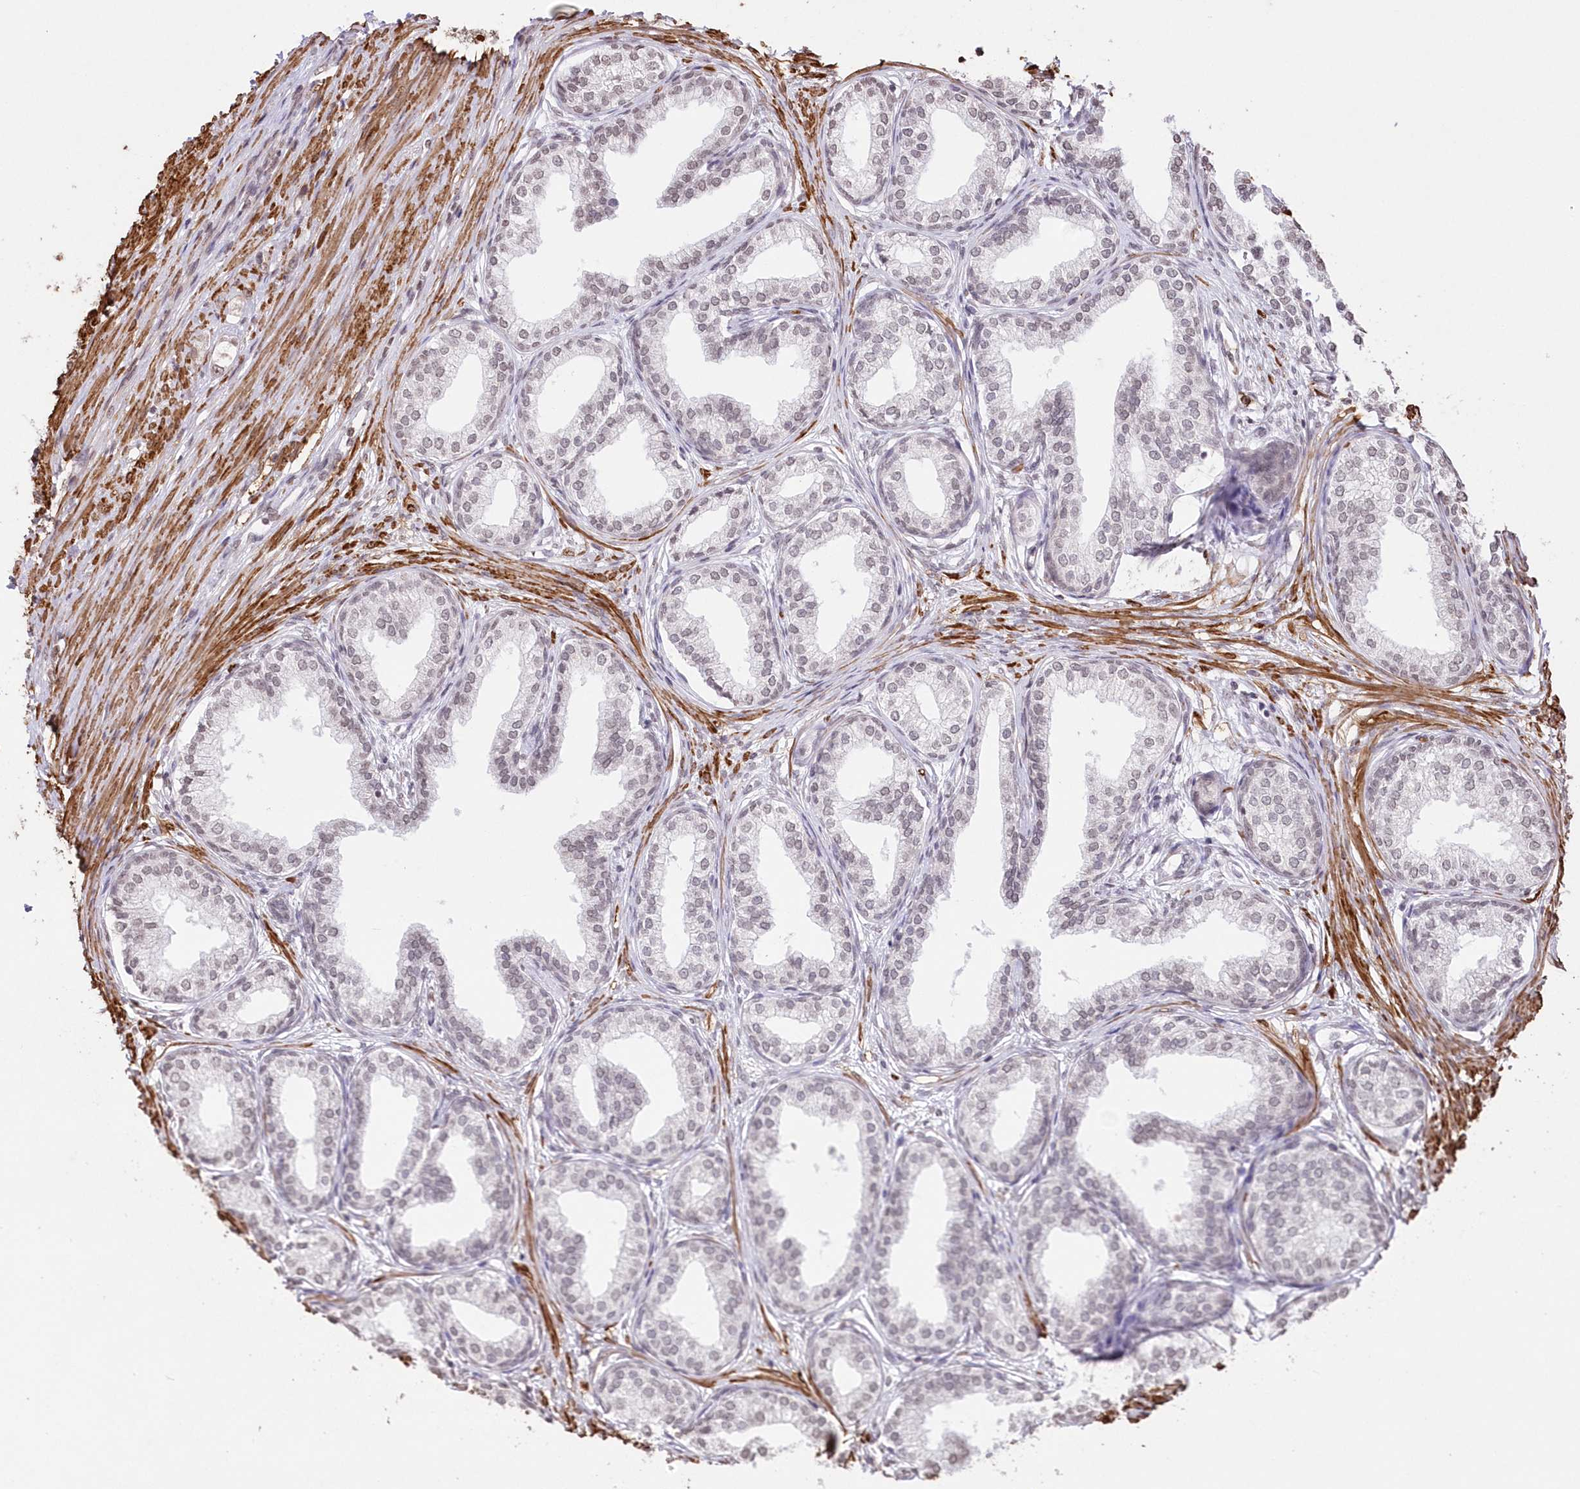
{"staining": {"intensity": "negative", "quantity": "none", "location": "none"}, "tissue": "prostate cancer", "cell_type": "Tumor cells", "image_type": "cancer", "snomed": [{"axis": "morphology", "description": "Adenocarcinoma, High grade"}, {"axis": "topography", "description": "Prostate"}], "caption": "Immunohistochemical staining of human prostate cancer displays no significant positivity in tumor cells. The staining was performed using DAB to visualize the protein expression in brown, while the nuclei were stained in blue with hematoxylin (Magnification: 20x).", "gene": "RBM27", "patient": {"sex": "male", "age": 63}}